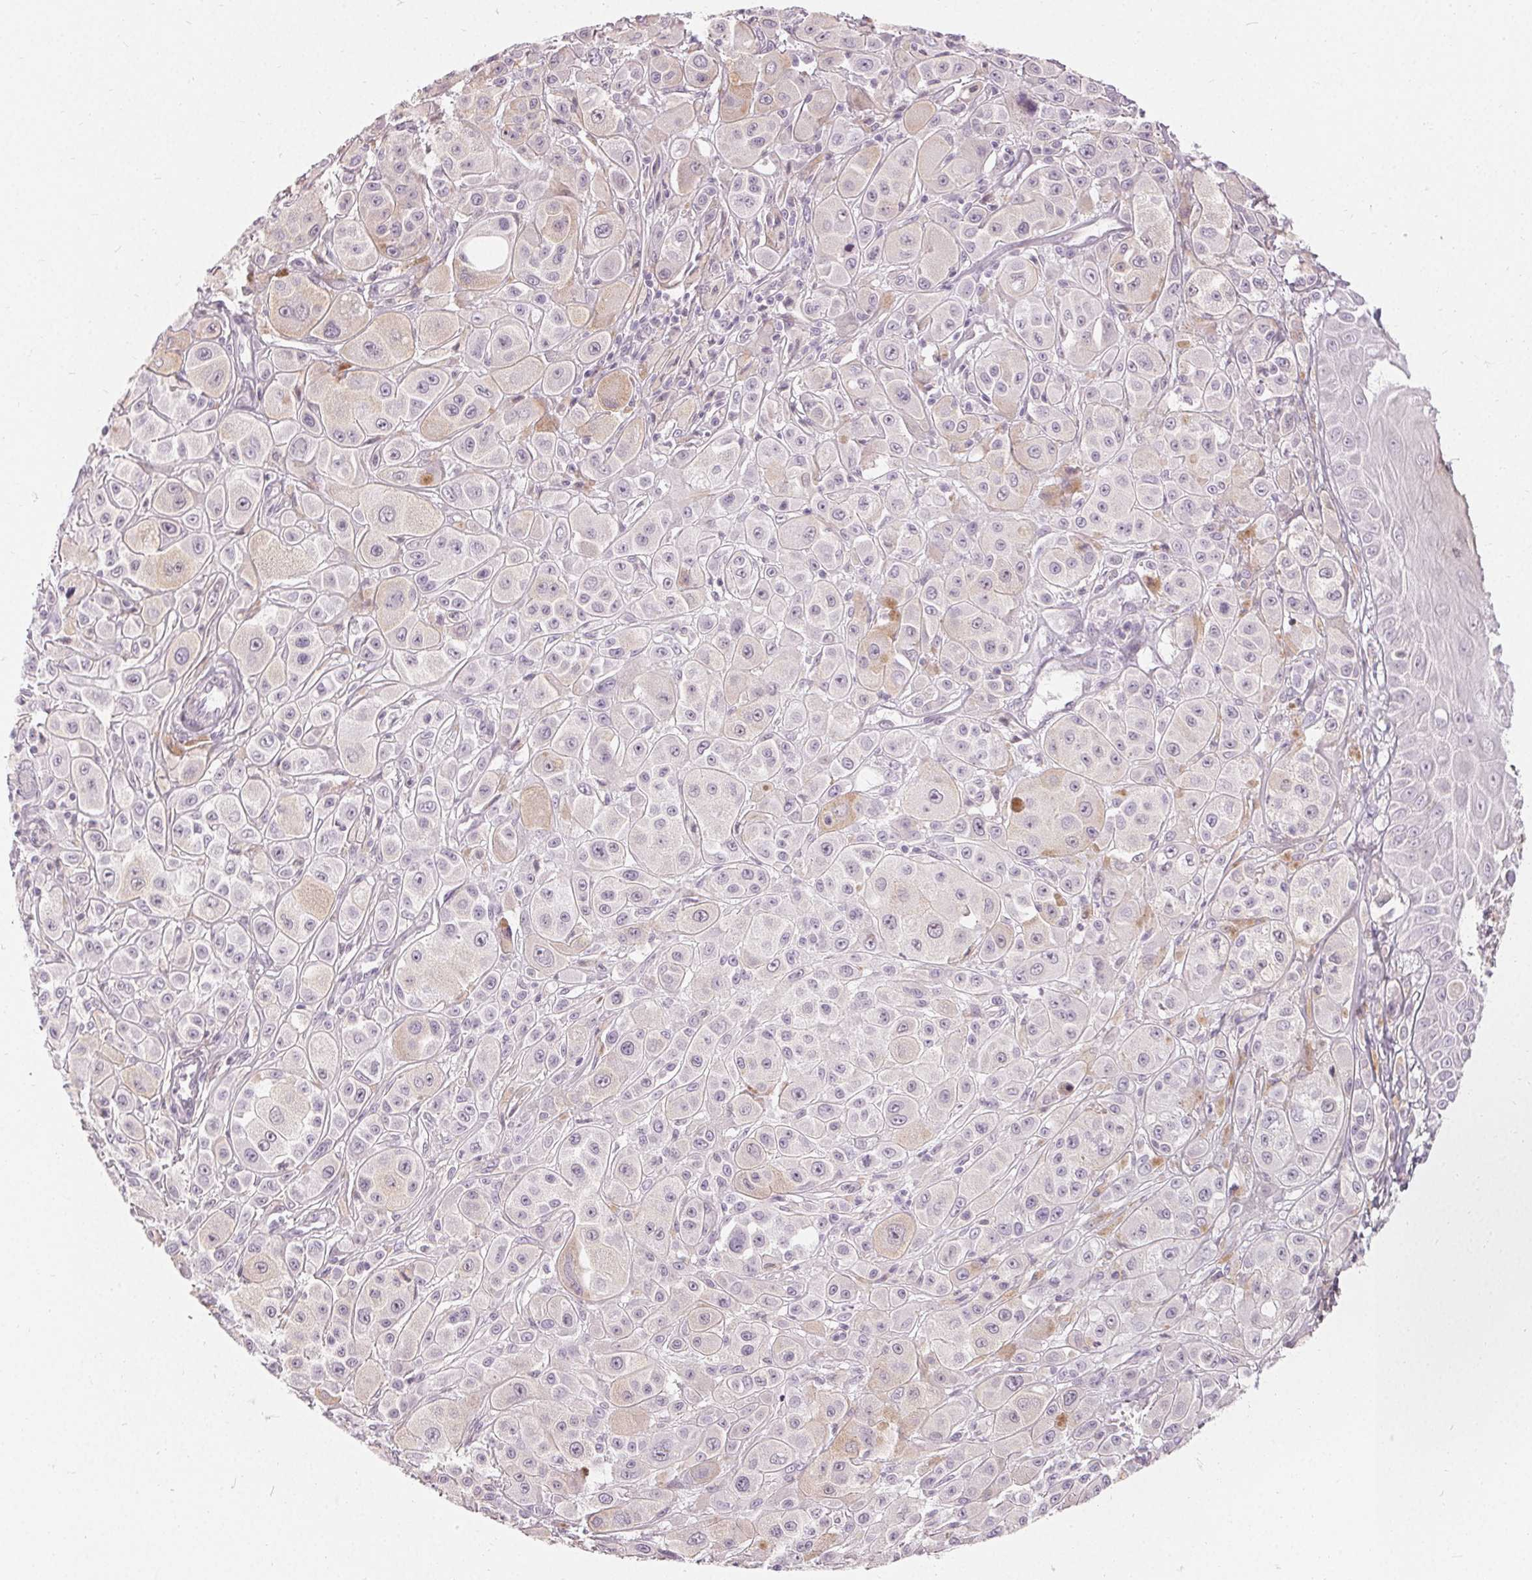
{"staining": {"intensity": "weak", "quantity": "<25%", "location": "cytoplasmic/membranous"}, "tissue": "melanoma", "cell_type": "Tumor cells", "image_type": "cancer", "snomed": [{"axis": "morphology", "description": "Malignant melanoma, NOS"}, {"axis": "topography", "description": "Skin"}], "caption": "Immunohistochemistry histopathology image of neoplastic tissue: melanoma stained with DAB (3,3'-diaminobenzidine) shows no significant protein staining in tumor cells.", "gene": "HOPX", "patient": {"sex": "male", "age": 67}}